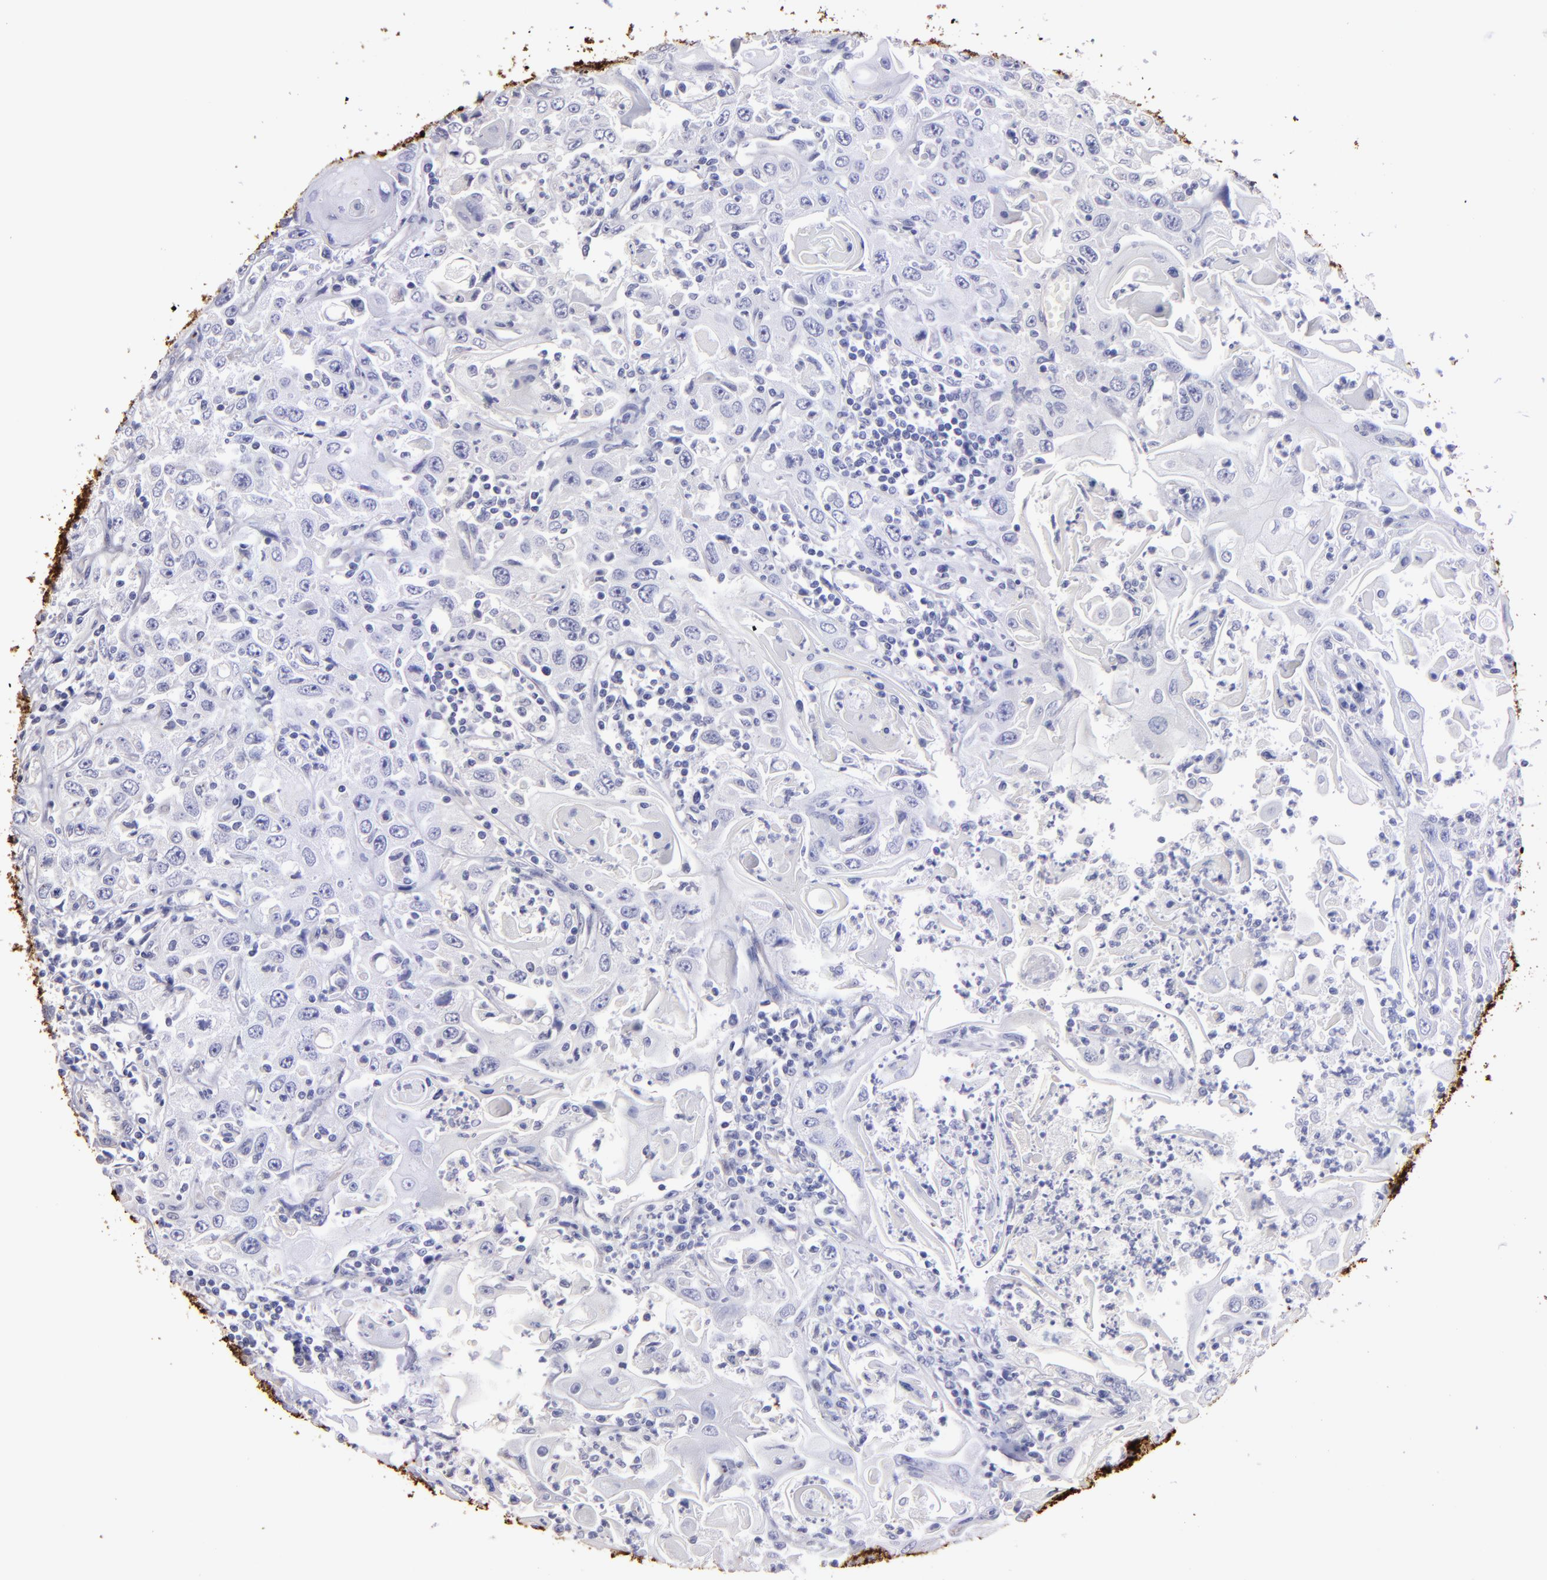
{"staining": {"intensity": "negative", "quantity": "none", "location": "none"}, "tissue": "head and neck cancer", "cell_type": "Tumor cells", "image_type": "cancer", "snomed": [{"axis": "morphology", "description": "Squamous cell carcinoma, NOS"}, {"axis": "topography", "description": "Oral tissue"}, {"axis": "topography", "description": "Head-Neck"}], "caption": "Immunohistochemistry of human squamous cell carcinoma (head and neck) displays no staining in tumor cells.", "gene": "TG", "patient": {"sex": "female", "age": 76}}